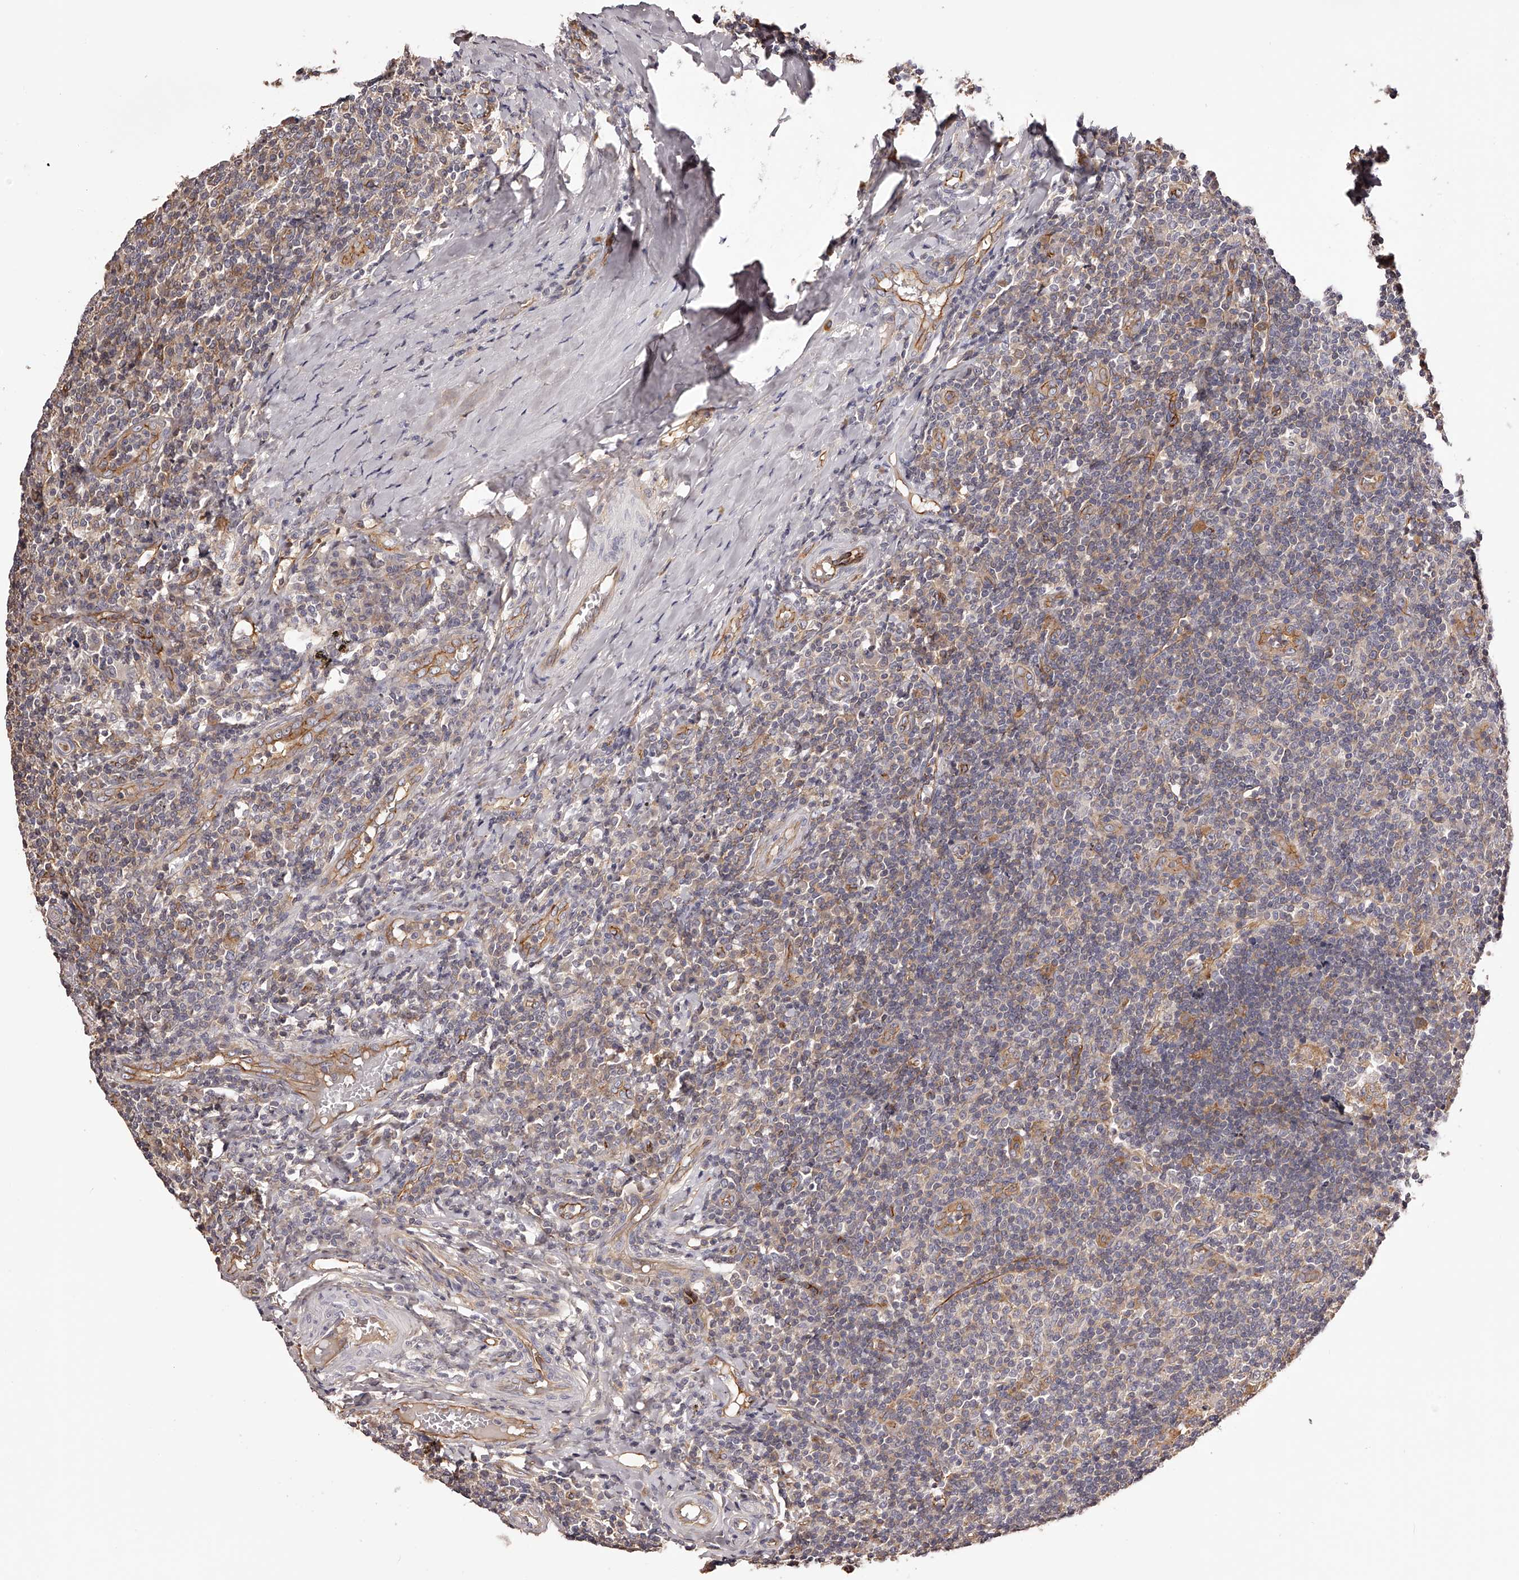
{"staining": {"intensity": "moderate", "quantity": "<25%", "location": "cytoplasmic/membranous"}, "tissue": "tonsil", "cell_type": "Germinal center cells", "image_type": "normal", "snomed": [{"axis": "morphology", "description": "Normal tissue, NOS"}, {"axis": "topography", "description": "Tonsil"}], "caption": "A micrograph of human tonsil stained for a protein reveals moderate cytoplasmic/membranous brown staining in germinal center cells.", "gene": "LTV1", "patient": {"sex": "female", "age": 19}}